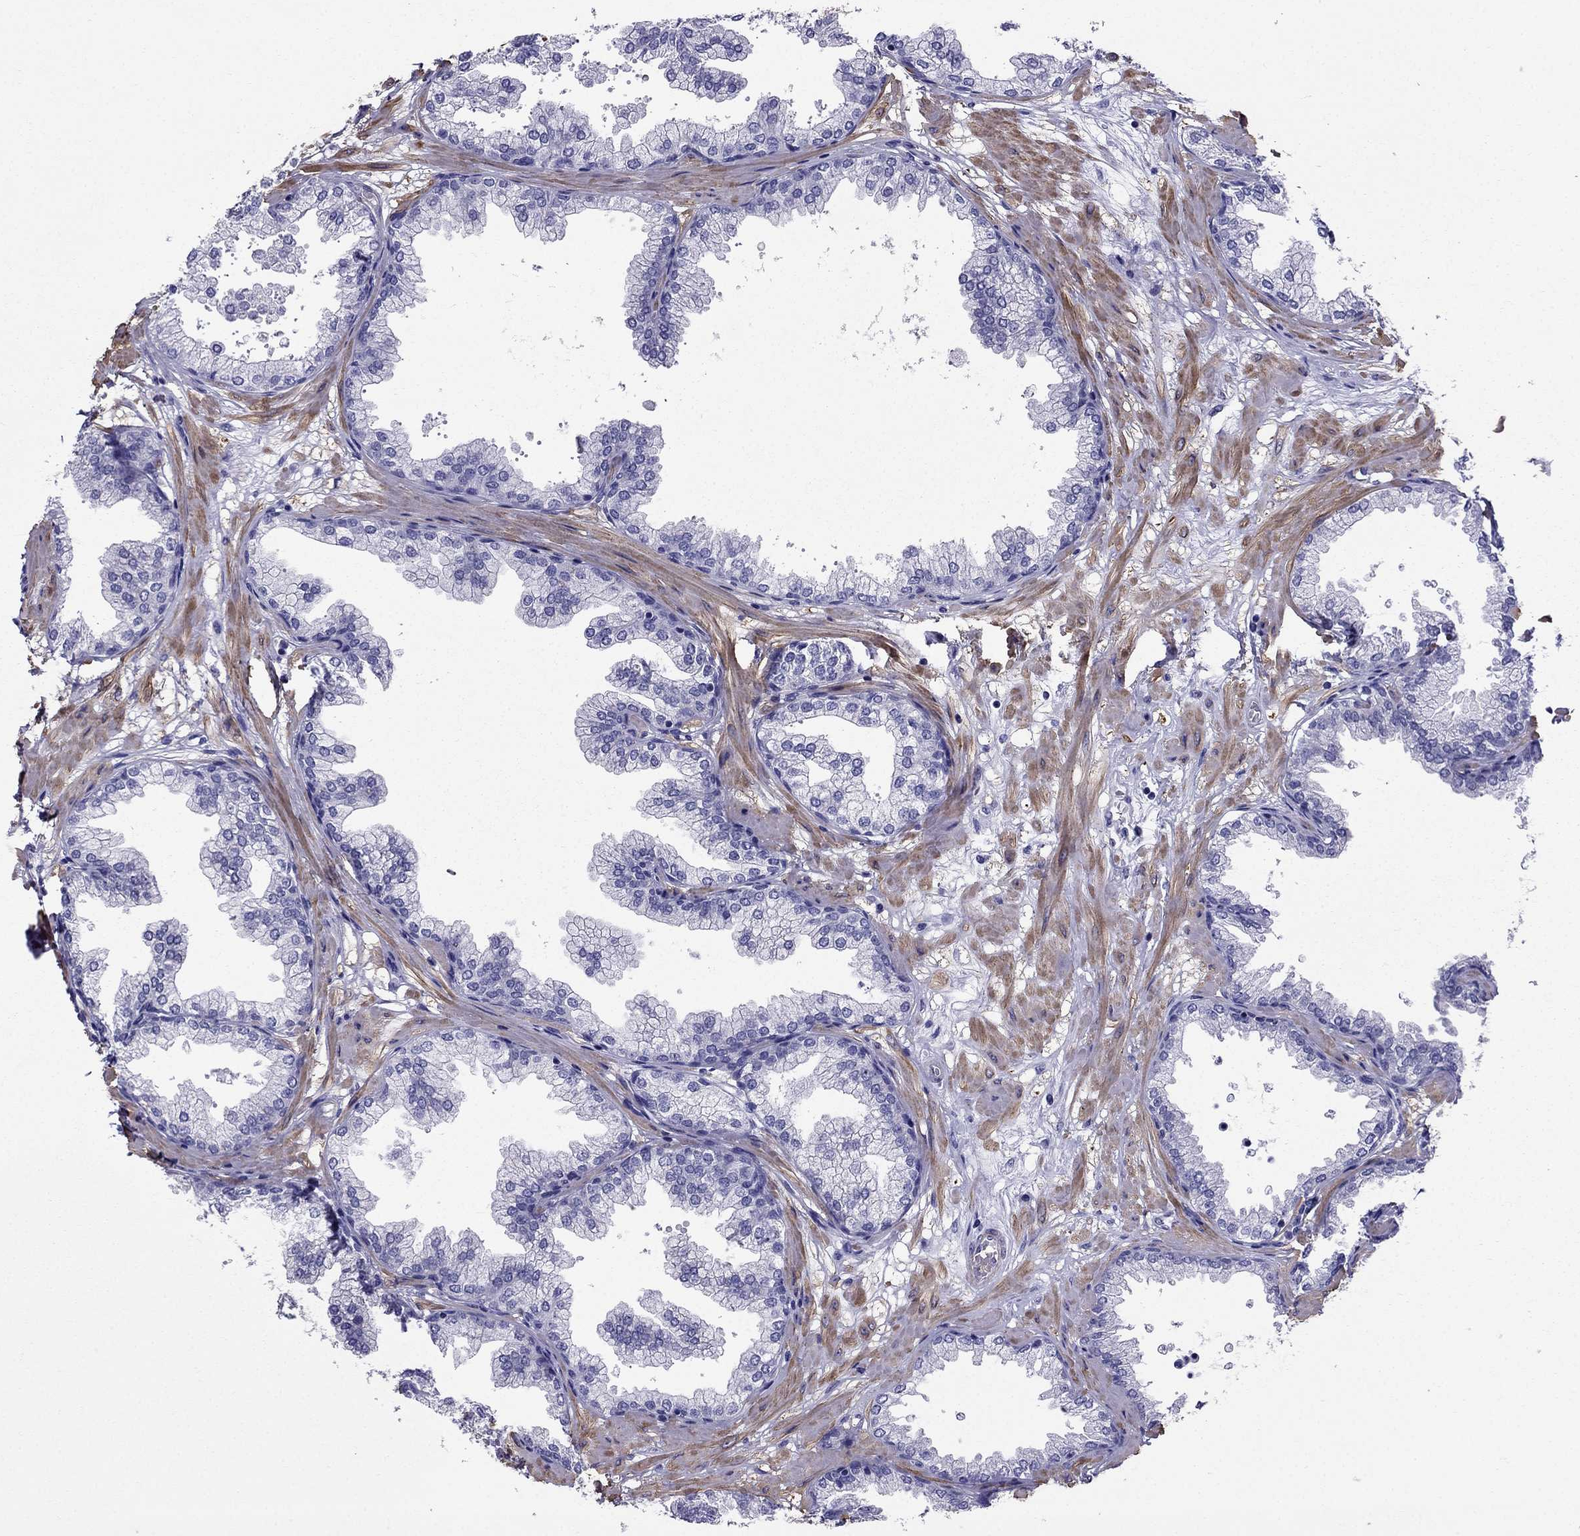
{"staining": {"intensity": "negative", "quantity": "none", "location": "none"}, "tissue": "prostate", "cell_type": "Glandular cells", "image_type": "normal", "snomed": [{"axis": "morphology", "description": "Normal tissue, NOS"}, {"axis": "topography", "description": "Prostate"}], "caption": "This is an immunohistochemistry (IHC) histopathology image of benign prostate. There is no expression in glandular cells.", "gene": "GPR50", "patient": {"sex": "male", "age": 37}}